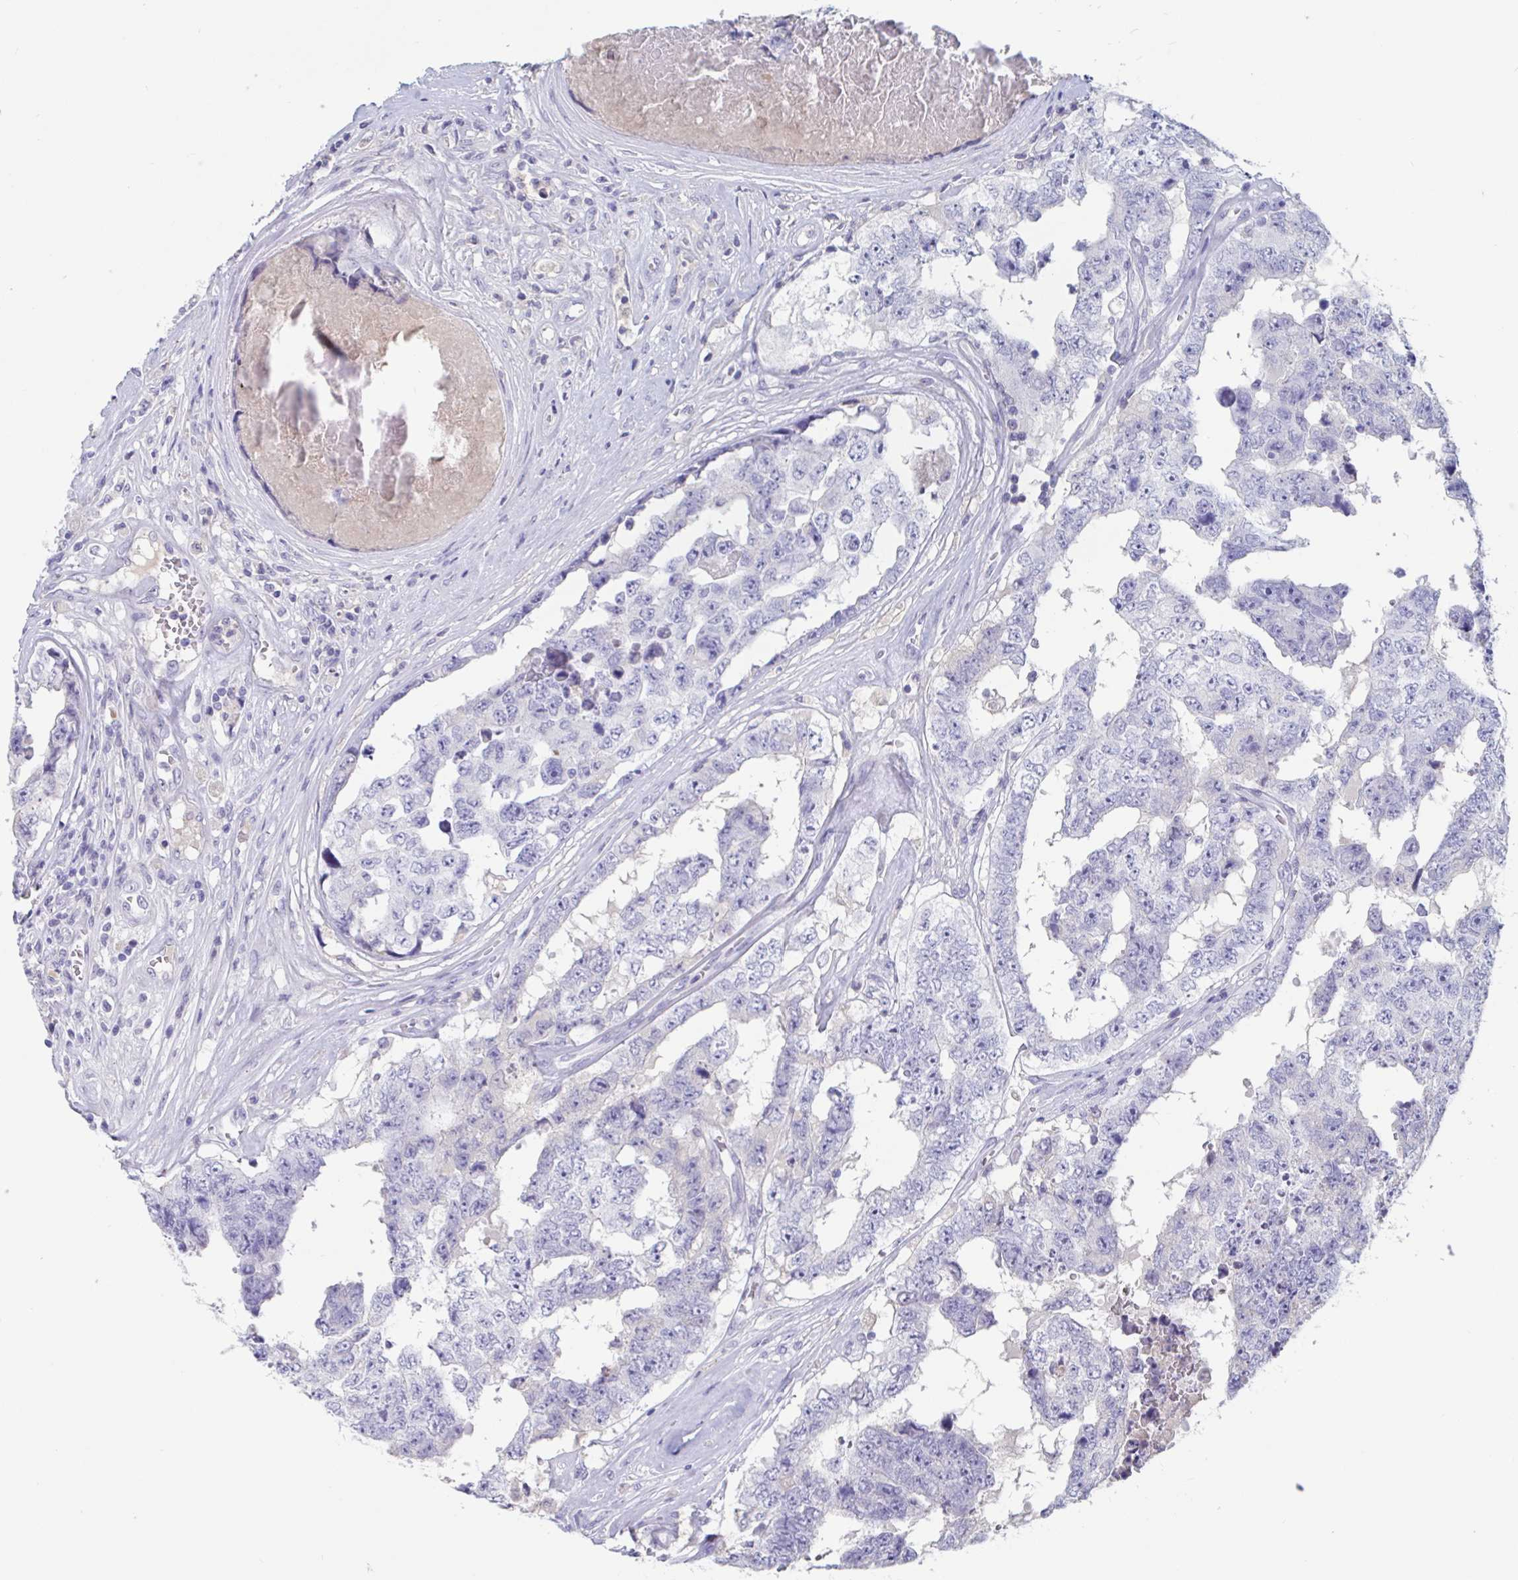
{"staining": {"intensity": "negative", "quantity": "none", "location": "none"}, "tissue": "testis cancer", "cell_type": "Tumor cells", "image_type": "cancer", "snomed": [{"axis": "morphology", "description": "Normal tissue, NOS"}, {"axis": "morphology", "description": "Carcinoma, Embryonal, NOS"}, {"axis": "topography", "description": "Testis"}, {"axis": "topography", "description": "Epididymis"}], "caption": "An image of embryonal carcinoma (testis) stained for a protein shows no brown staining in tumor cells.", "gene": "ZNHIT2", "patient": {"sex": "male", "age": 25}}